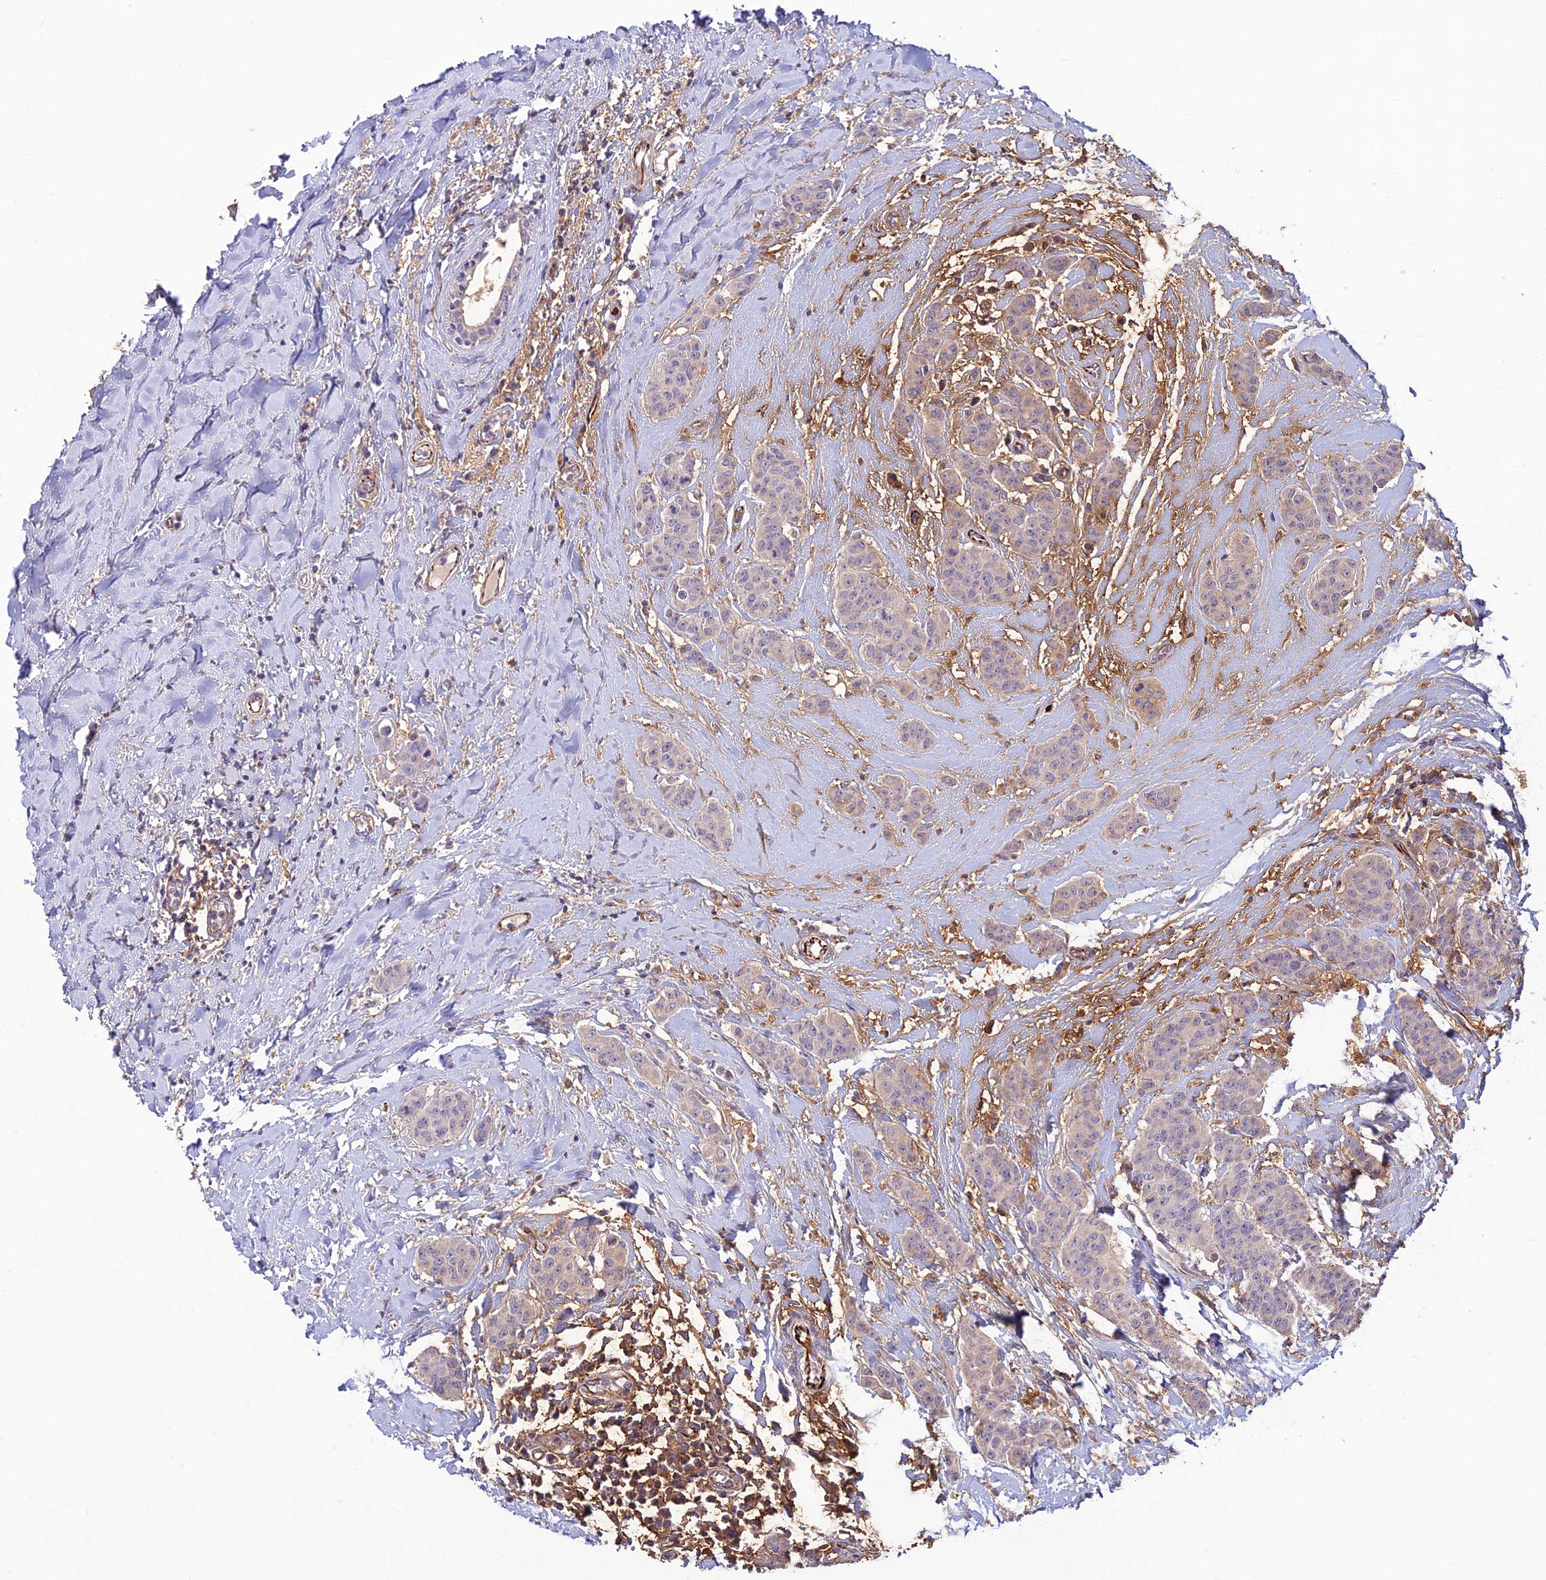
{"staining": {"intensity": "weak", "quantity": "<25%", "location": "cytoplasmic/membranous"}, "tissue": "breast cancer", "cell_type": "Tumor cells", "image_type": "cancer", "snomed": [{"axis": "morphology", "description": "Duct carcinoma"}, {"axis": "topography", "description": "Breast"}], "caption": "This is an immunohistochemistry image of human breast cancer (infiltrating ductal carcinoma). There is no staining in tumor cells.", "gene": "ST8SIA5", "patient": {"sex": "female", "age": 40}}